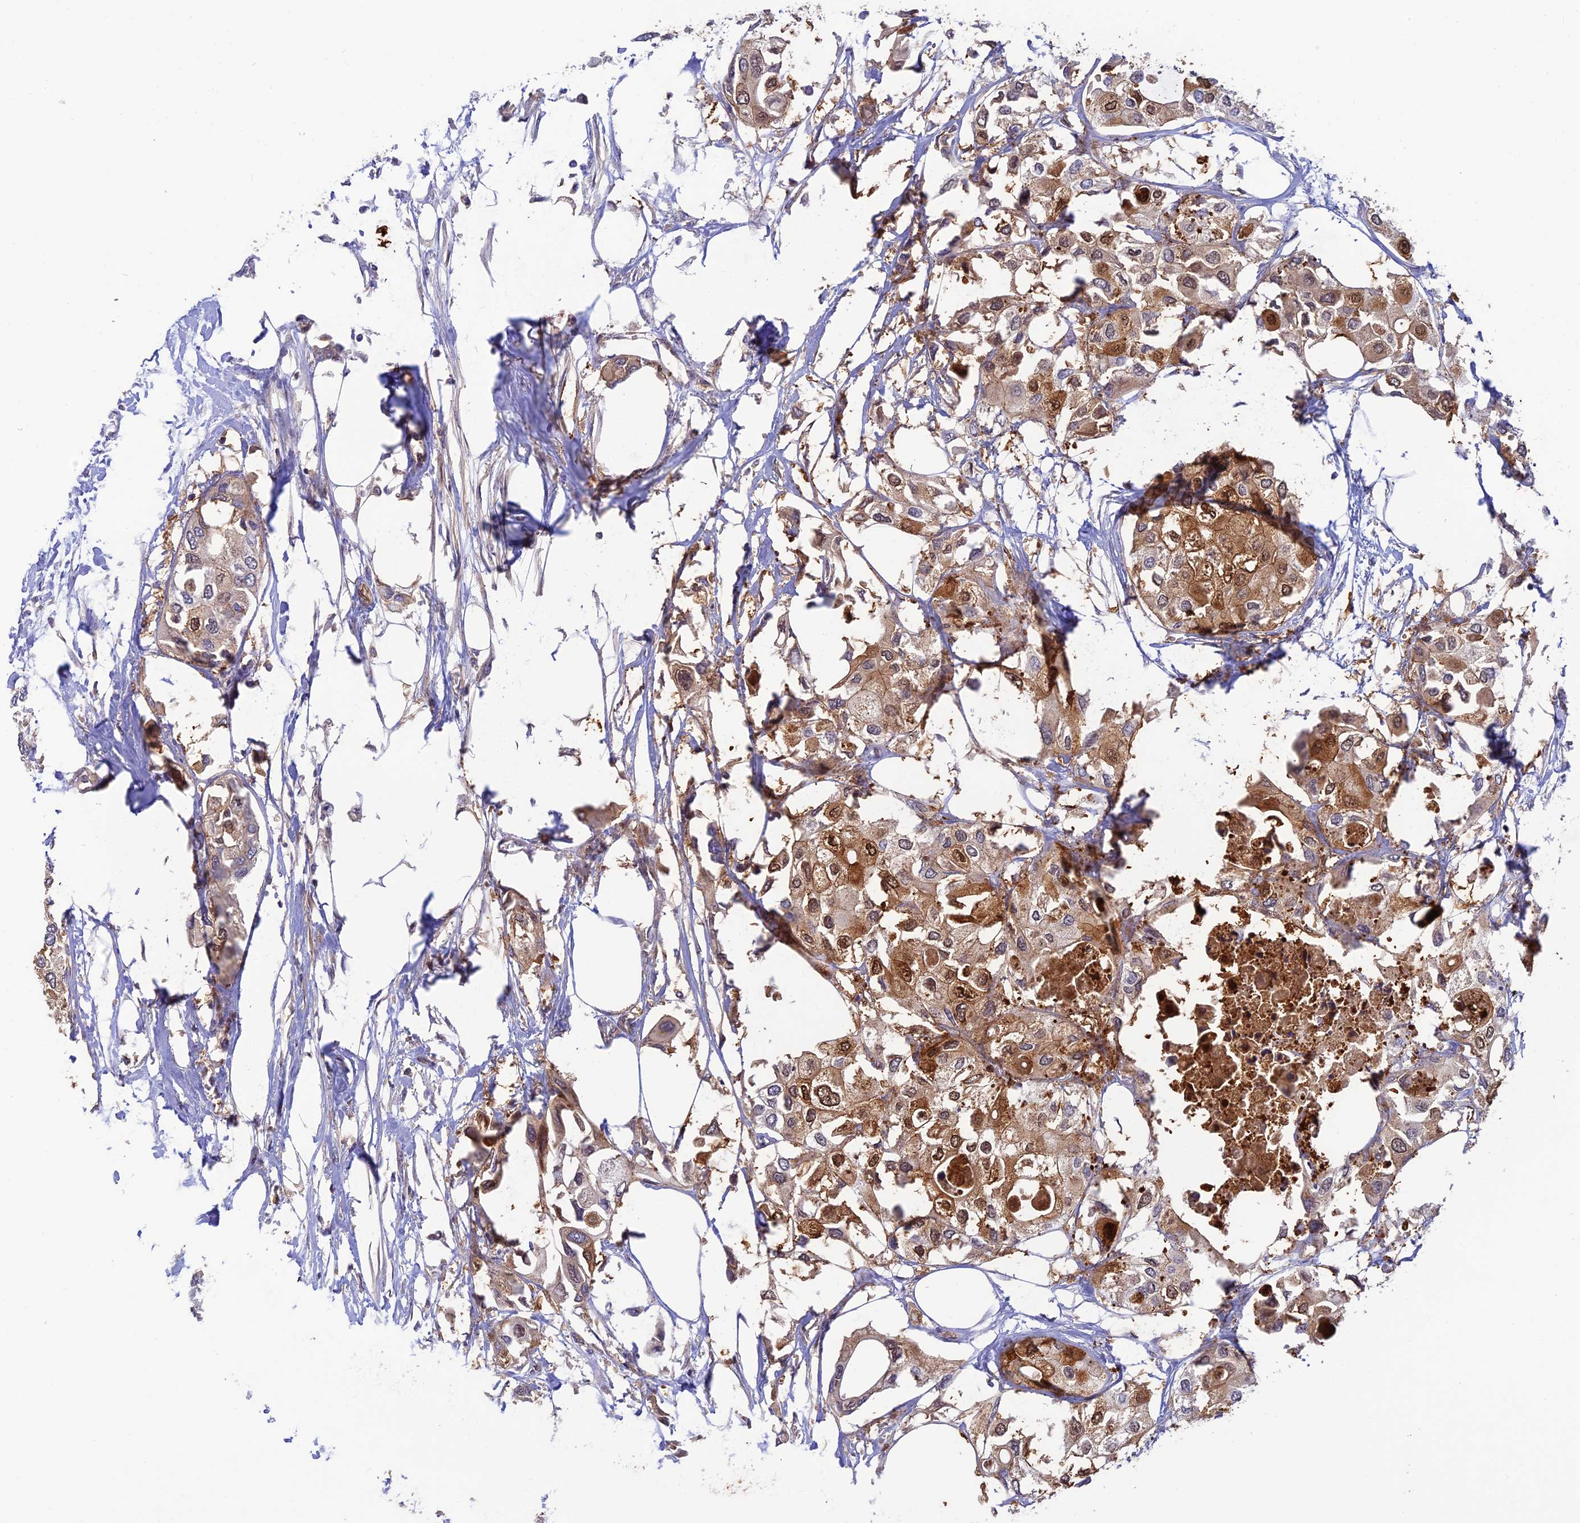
{"staining": {"intensity": "moderate", "quantity": ">75%", "location": "cytoplasmic/membranous,nuclear"}, "tissue": "urothelial cancer", "cell_type": "Tumor cells", "image_type": "cancer", "snomed": [{"axis": "morphology", "description": "Urothelial carcinoma, High grade"}, {"axis": "topography", "description": "Urinary bladder"}], "caption": "Immunohistochemistry (IHC) photomicrograph of urothelial cancer stained for a protein (brown), which shows medium levels of moderate cytoplasmic/membranous and nuclear expression in approximately >75% of tumor cells.", "gene": "PPP1R12C", "patient": {"sex": "male", "age": 64}}